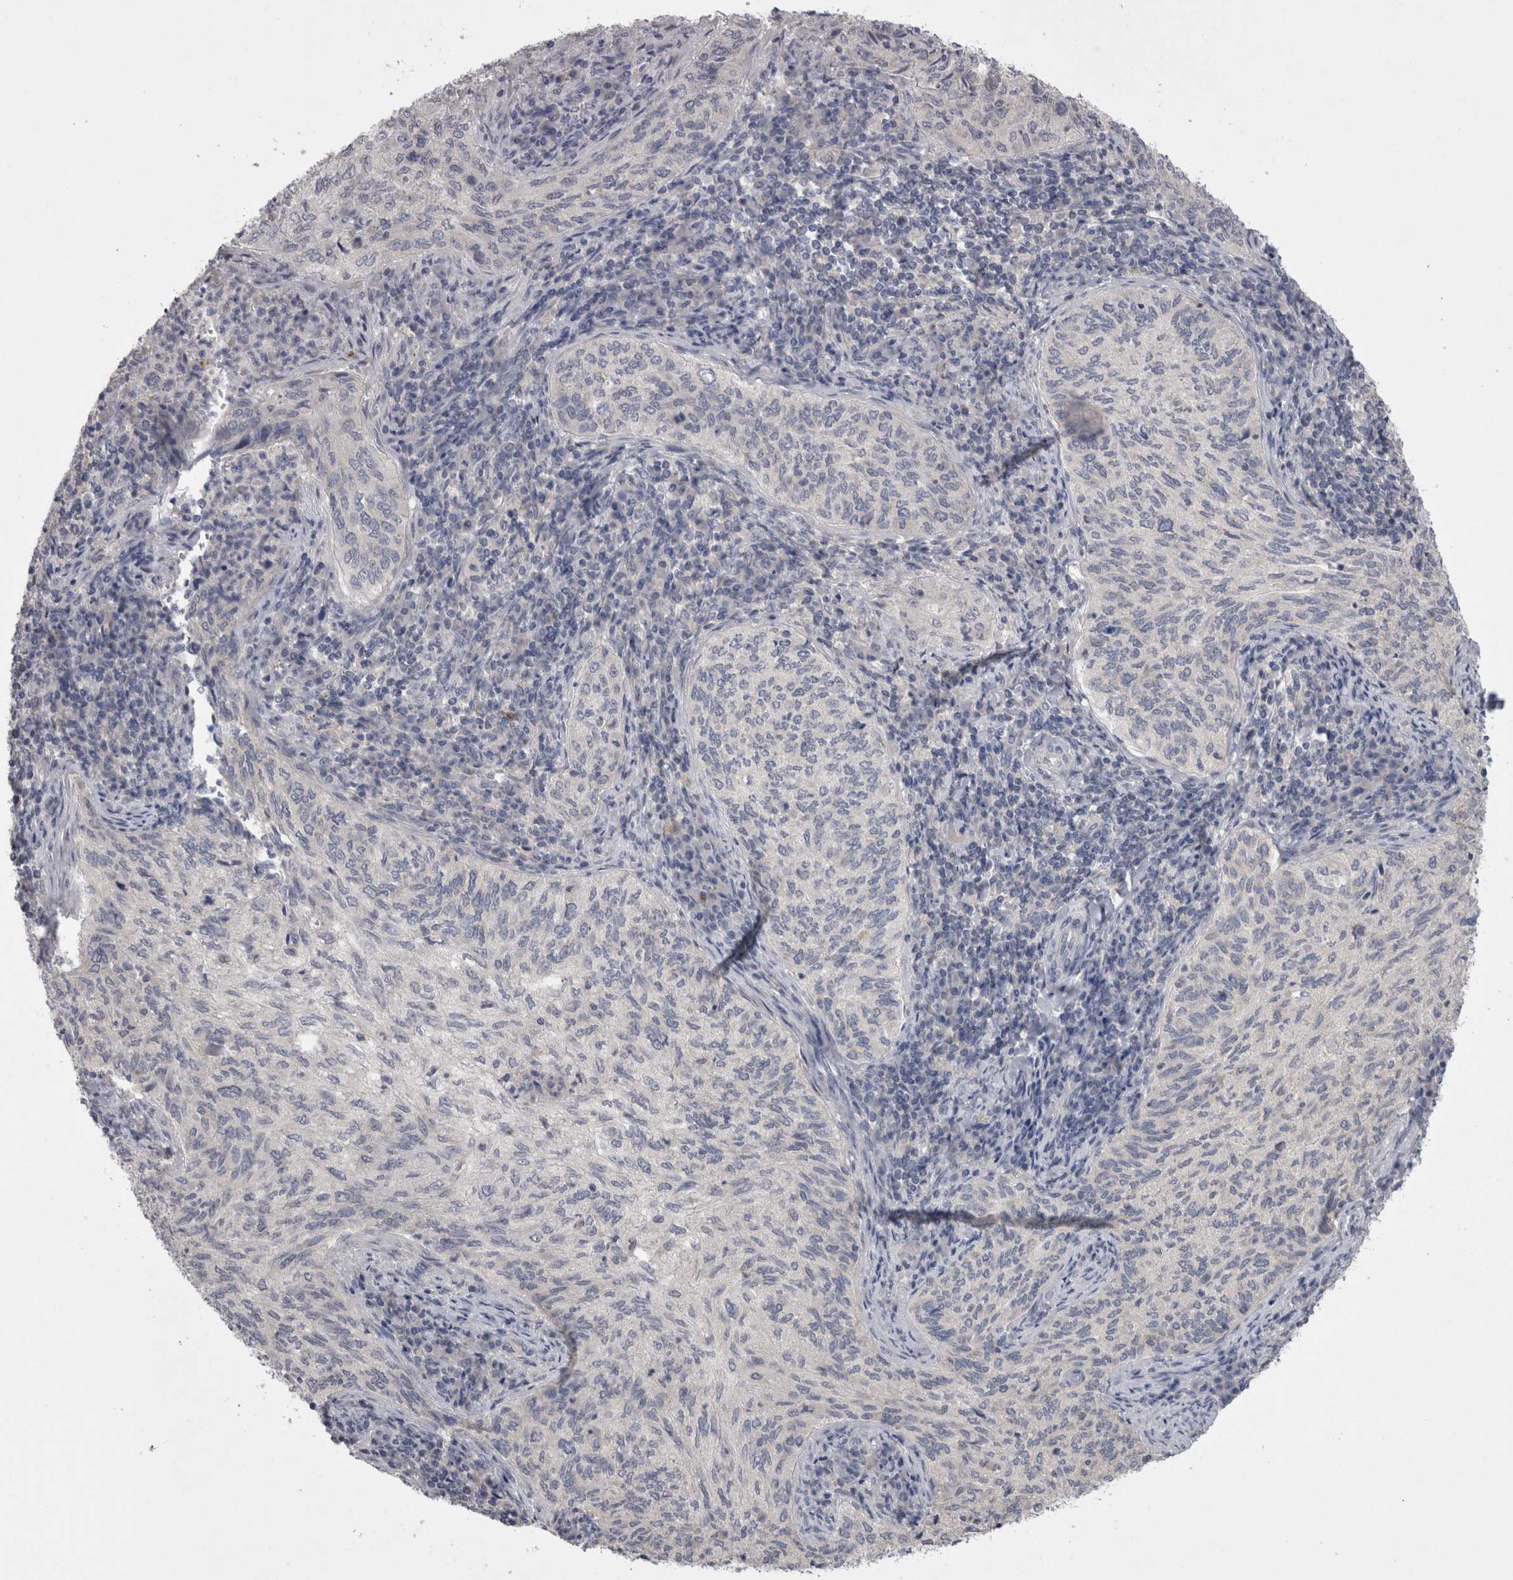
{"staining": {"intensity": "negative", "quantity": "none", "location": "none"}, "tissue": "cervical cancer", "cell_type": "Tumor cells", "image_type": "cancer", "snomed": [{"axis": "morphology", "description": "Squamous cell carcinoma, NOS"}, {"axis": "topography", "description": "Cervix"}], "caption": "Immunohistochemistry (IHC) of cervical squamous cell carcinoma demonstrates no expression in tumor cells. (Immunohistochemistry, brightfield microscopy, high magnification).", "gene": "LRRC40", "patient": {"sex": "female", "age": 30}}